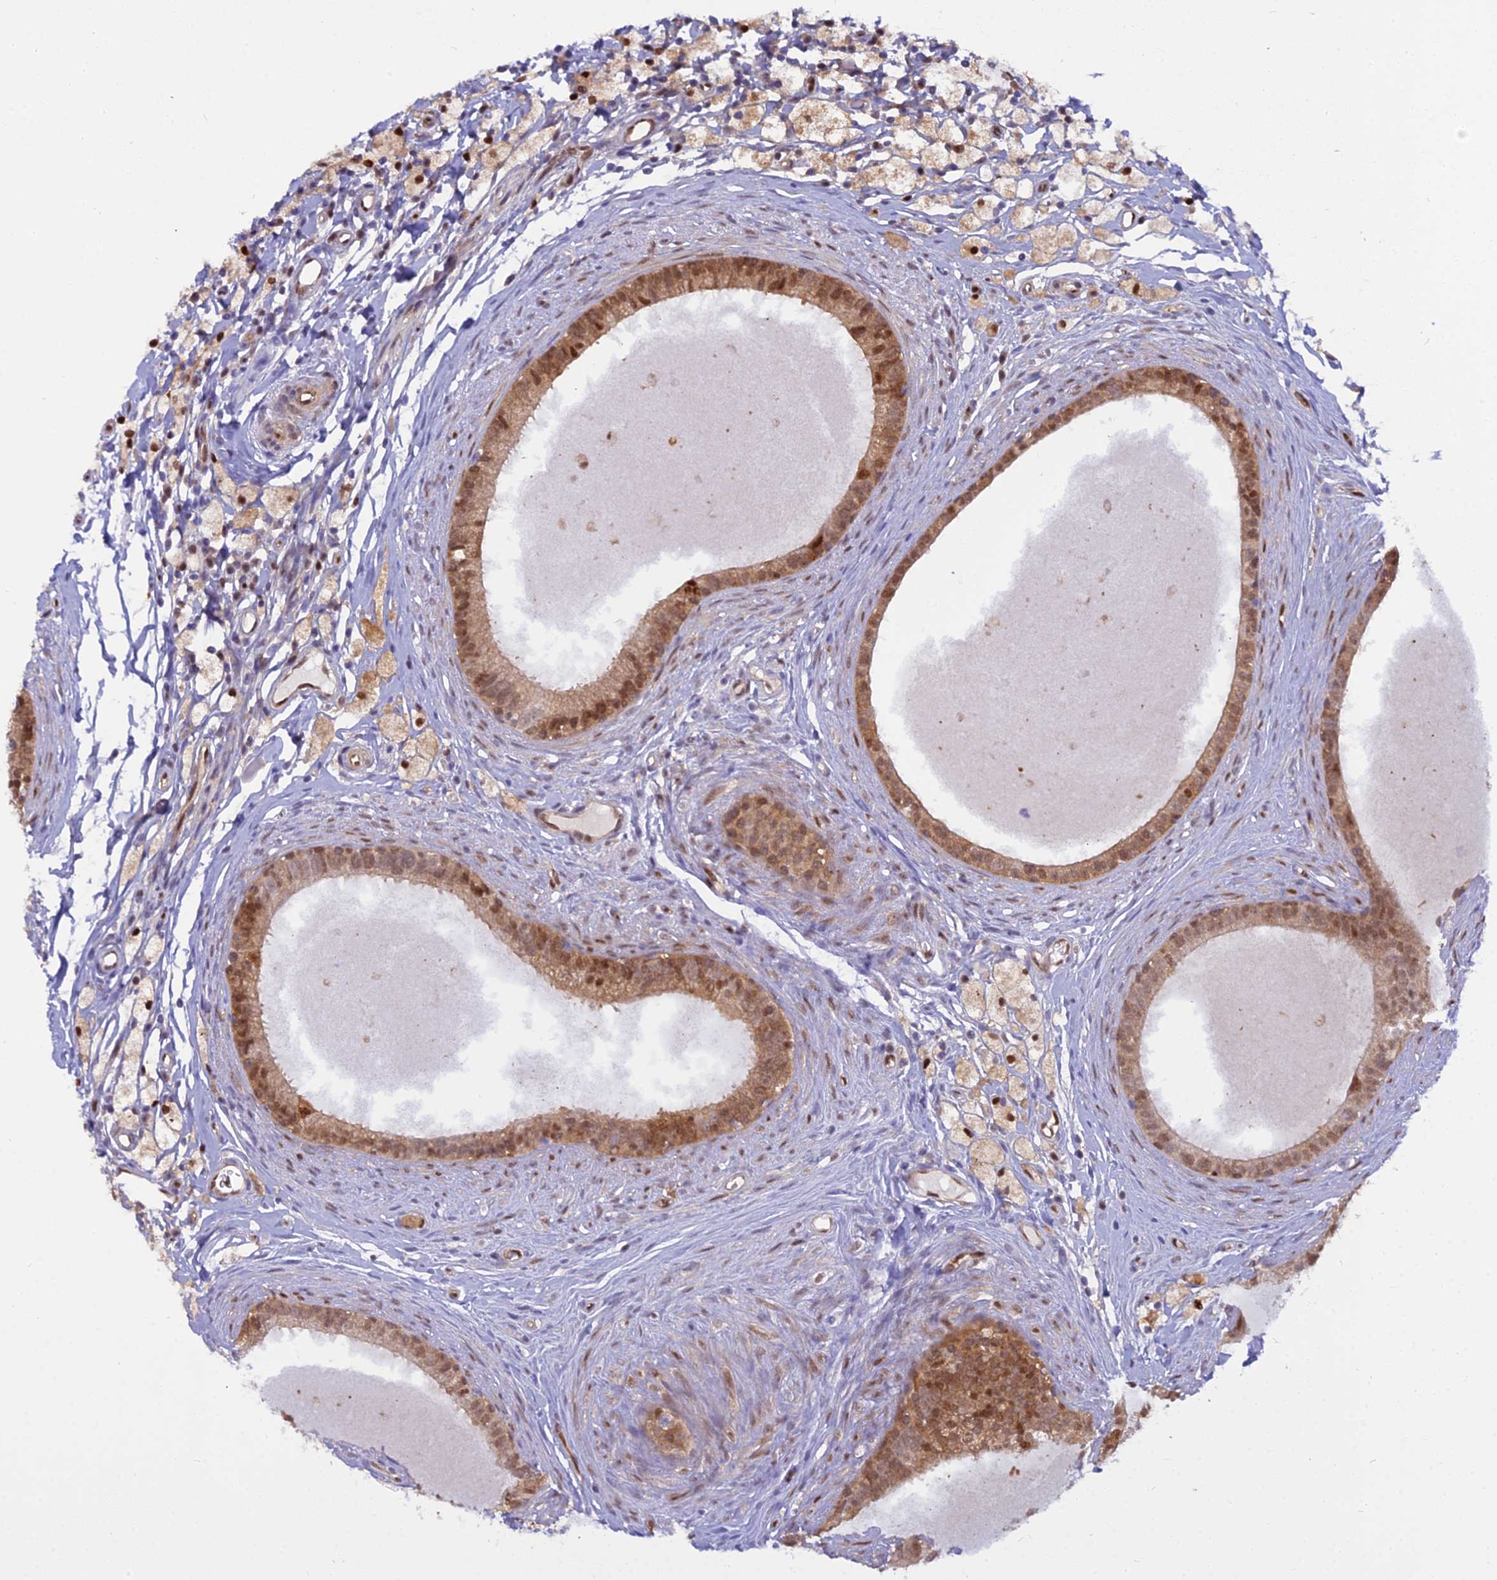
{"staining": {"intensity": "moderate", "quantity": ">75%", "location": "cytoplasmic/membranous,nuclear"}, "tissue": "epididymis", "cell_type": "Glandular cells", "image_type": "normal", "snomed": [{"axis": "morphology", "description": "Normal tissue, NOS"}, {"axis": "topography", "description": "Epididymis"}], "caption": "Epididymis stained with DAB IHC exhibits medium levels of moderate cytoplasmic/membranous,nuclear positivity in about >75% of glandular cells.", "gene": "NPEPL1", "patient": {"sex": "male", "age": 80}}